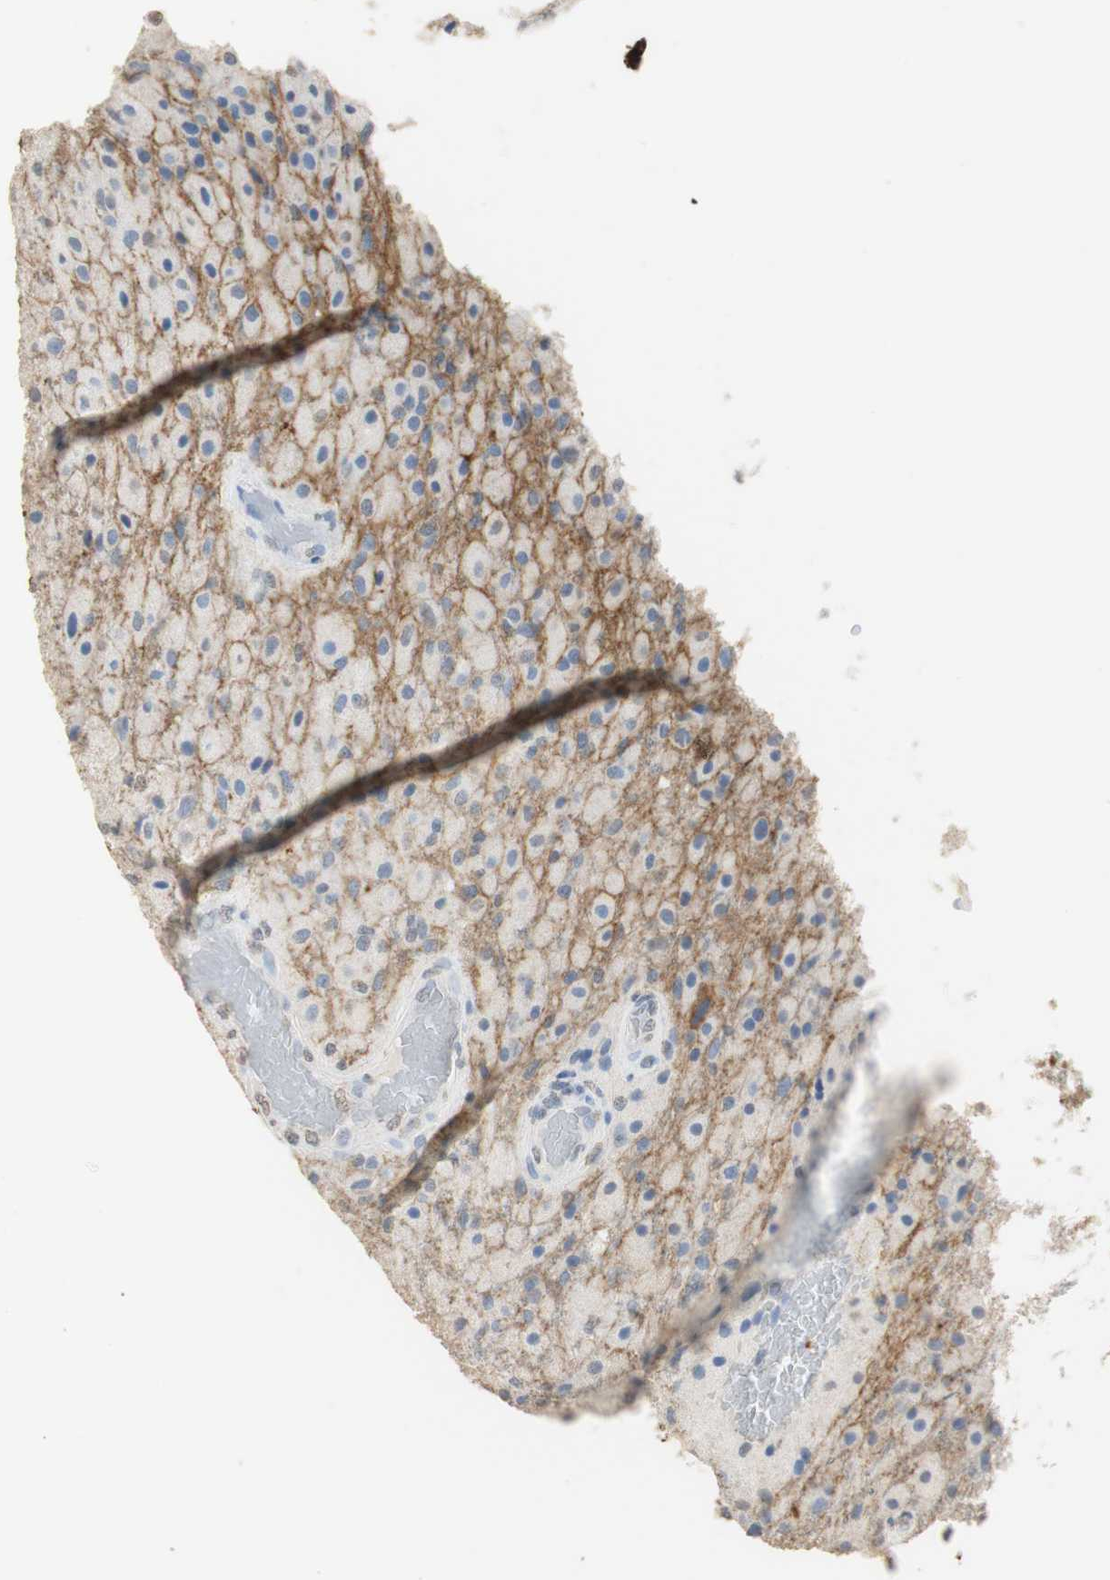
{"staining": {"intensity": "negative", "quantity": "none", "location": "none"}, "tissue": "glioma", "cell_type": "Tumor cells", "image_type": "cancer", "snomed": [{"axis": "morphology", "description": "Normal tissue, NOS"}, {"axis": "morphology", "description": "Glioma, malignant, High grade"}, {"axis": "topography", "description": "Cerebral cortex"}], "caption": "Histopathology image shows no significant protein expression in tumor cells of high-grade glioma (malignant). (Brightfield microscopy of DAB (3,3'-diaminobenzidine) immunohistochemistry (IHC) at high magnification).", "gene": "L1CAM", "patient": {"sex": "male", "age": 77}}